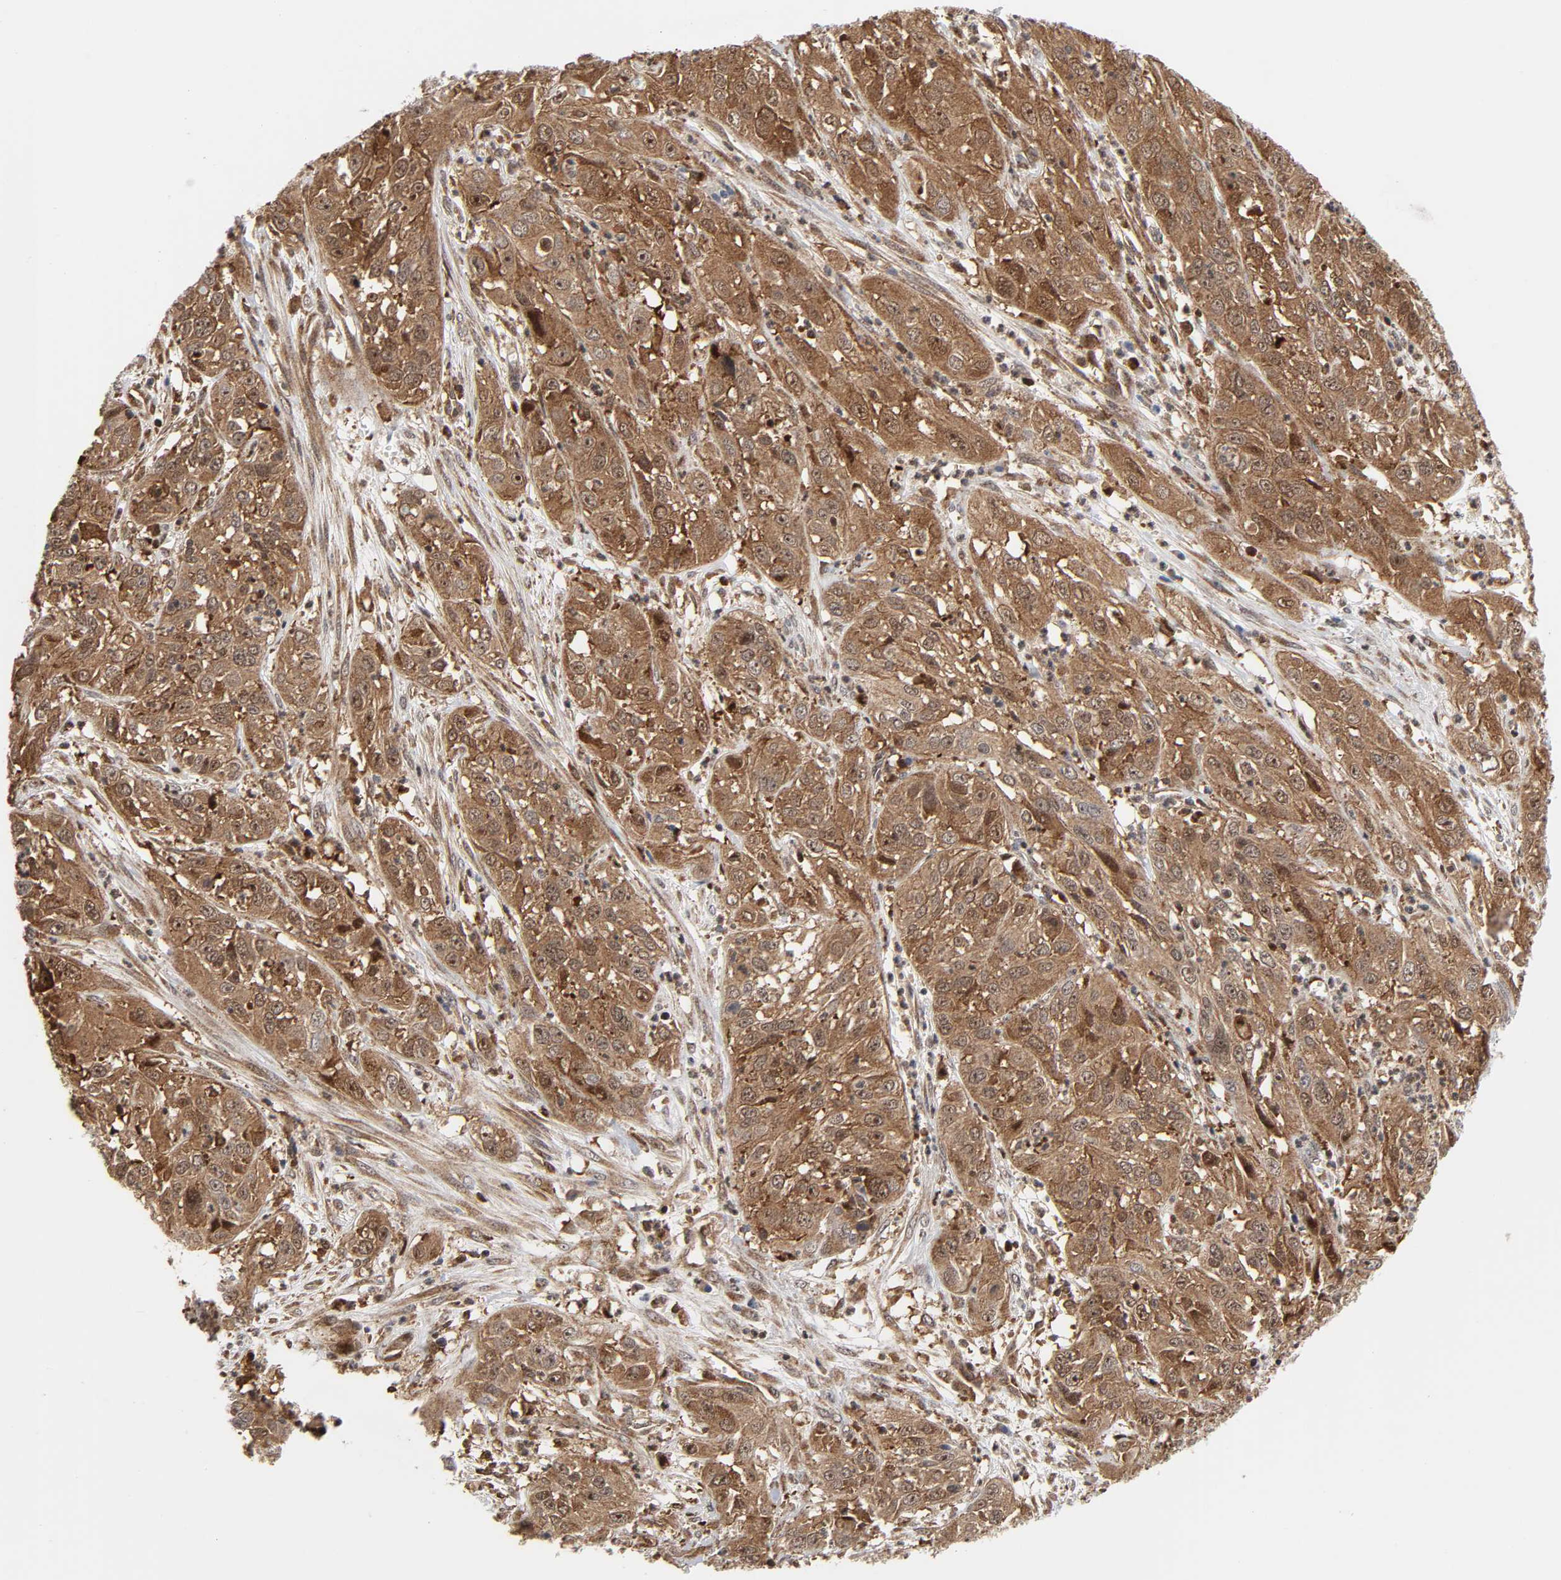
{"staining": {"intensity": "moderate", "quantity": ">75%", "location": "cytoplasmic/membranous"}, "tissue": "cervical cancer", "cell_type": "Tumor cells", "image_type": "cancer", "snomed": [{"axis": "morphology", "description": "Squamous cell carcinoma, NOS"}, {"axis": "topography", "description": "Cervix"}], "caption": "High-power microscopy captured an immunohistochemistry photomicrograph of cervical cancer (squamous cell carcinoma), revealing moderate cytoplasmic/membranous expression in approximately >75% of tumor cells. The staining is performed using DAB brown chromogen to label protein expression. The nuclei are counter-stained blue using hematoxylin.", "gene": "MAPK1", "patient": {"sex": "female", "age": 32}}